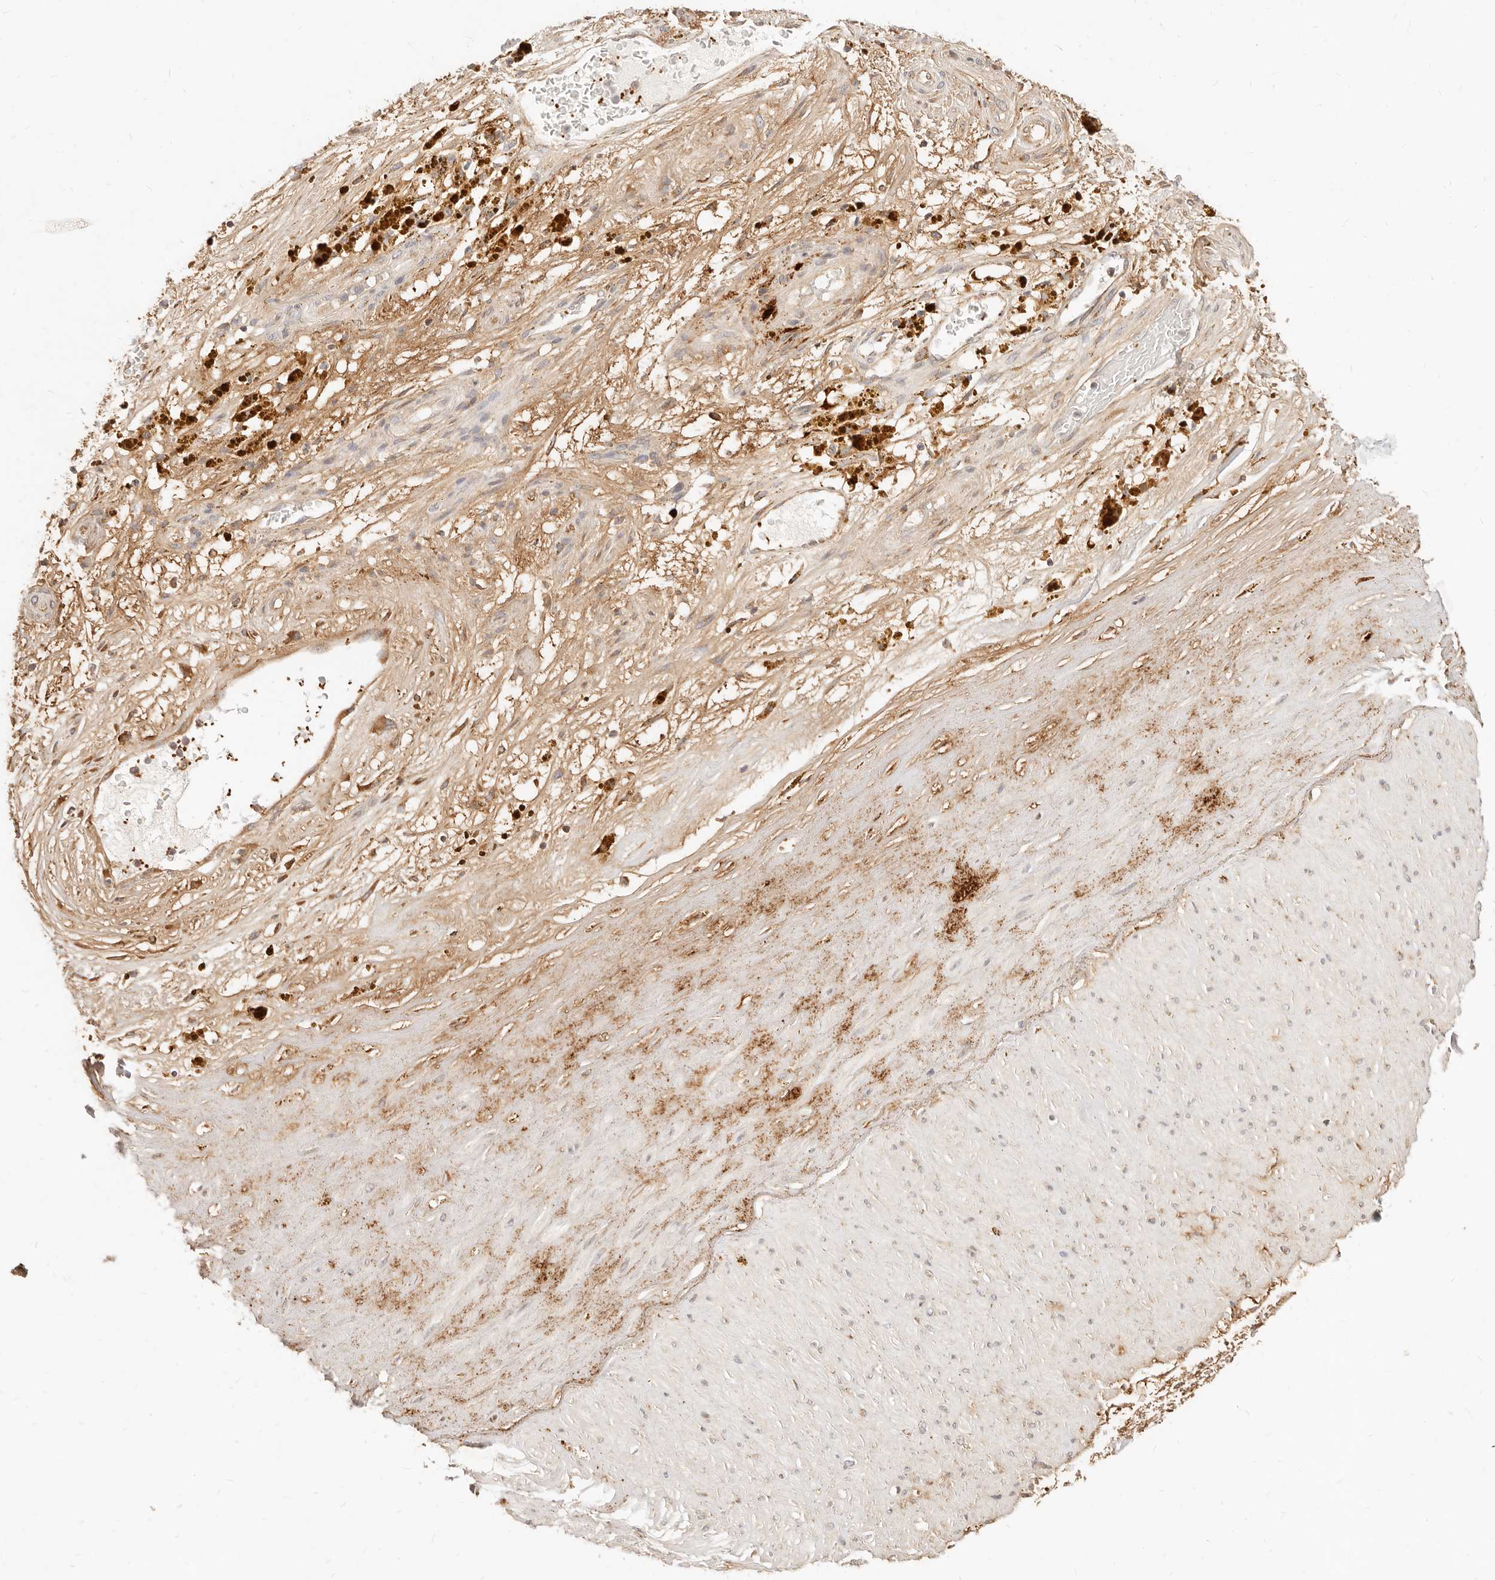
{"staining": {"intensity": "moderate", "quantity": ">75%", "location": "cytoplasmic/membranous"}, "tissue": "adipose tissue", "cell_type": "Adipocytes", "image_type": "normal", "snomed": [{"axis": "morphology", "description": "Normal tissue, NOS"}, {"axis": "topography", "description": "Soft tissue"}], "caption": "Protein expression analysis of benign adipose tissue shows moderate cytoplasmic/membranous positivity in about >75% of adipocytes. The staining is performed using DAB brown chromogen to label protein expression. The nuclei are counter-stained blue using hematoxylin.", "gene": "UBXN10", "patient": {"sex": "male", "age": 72}}